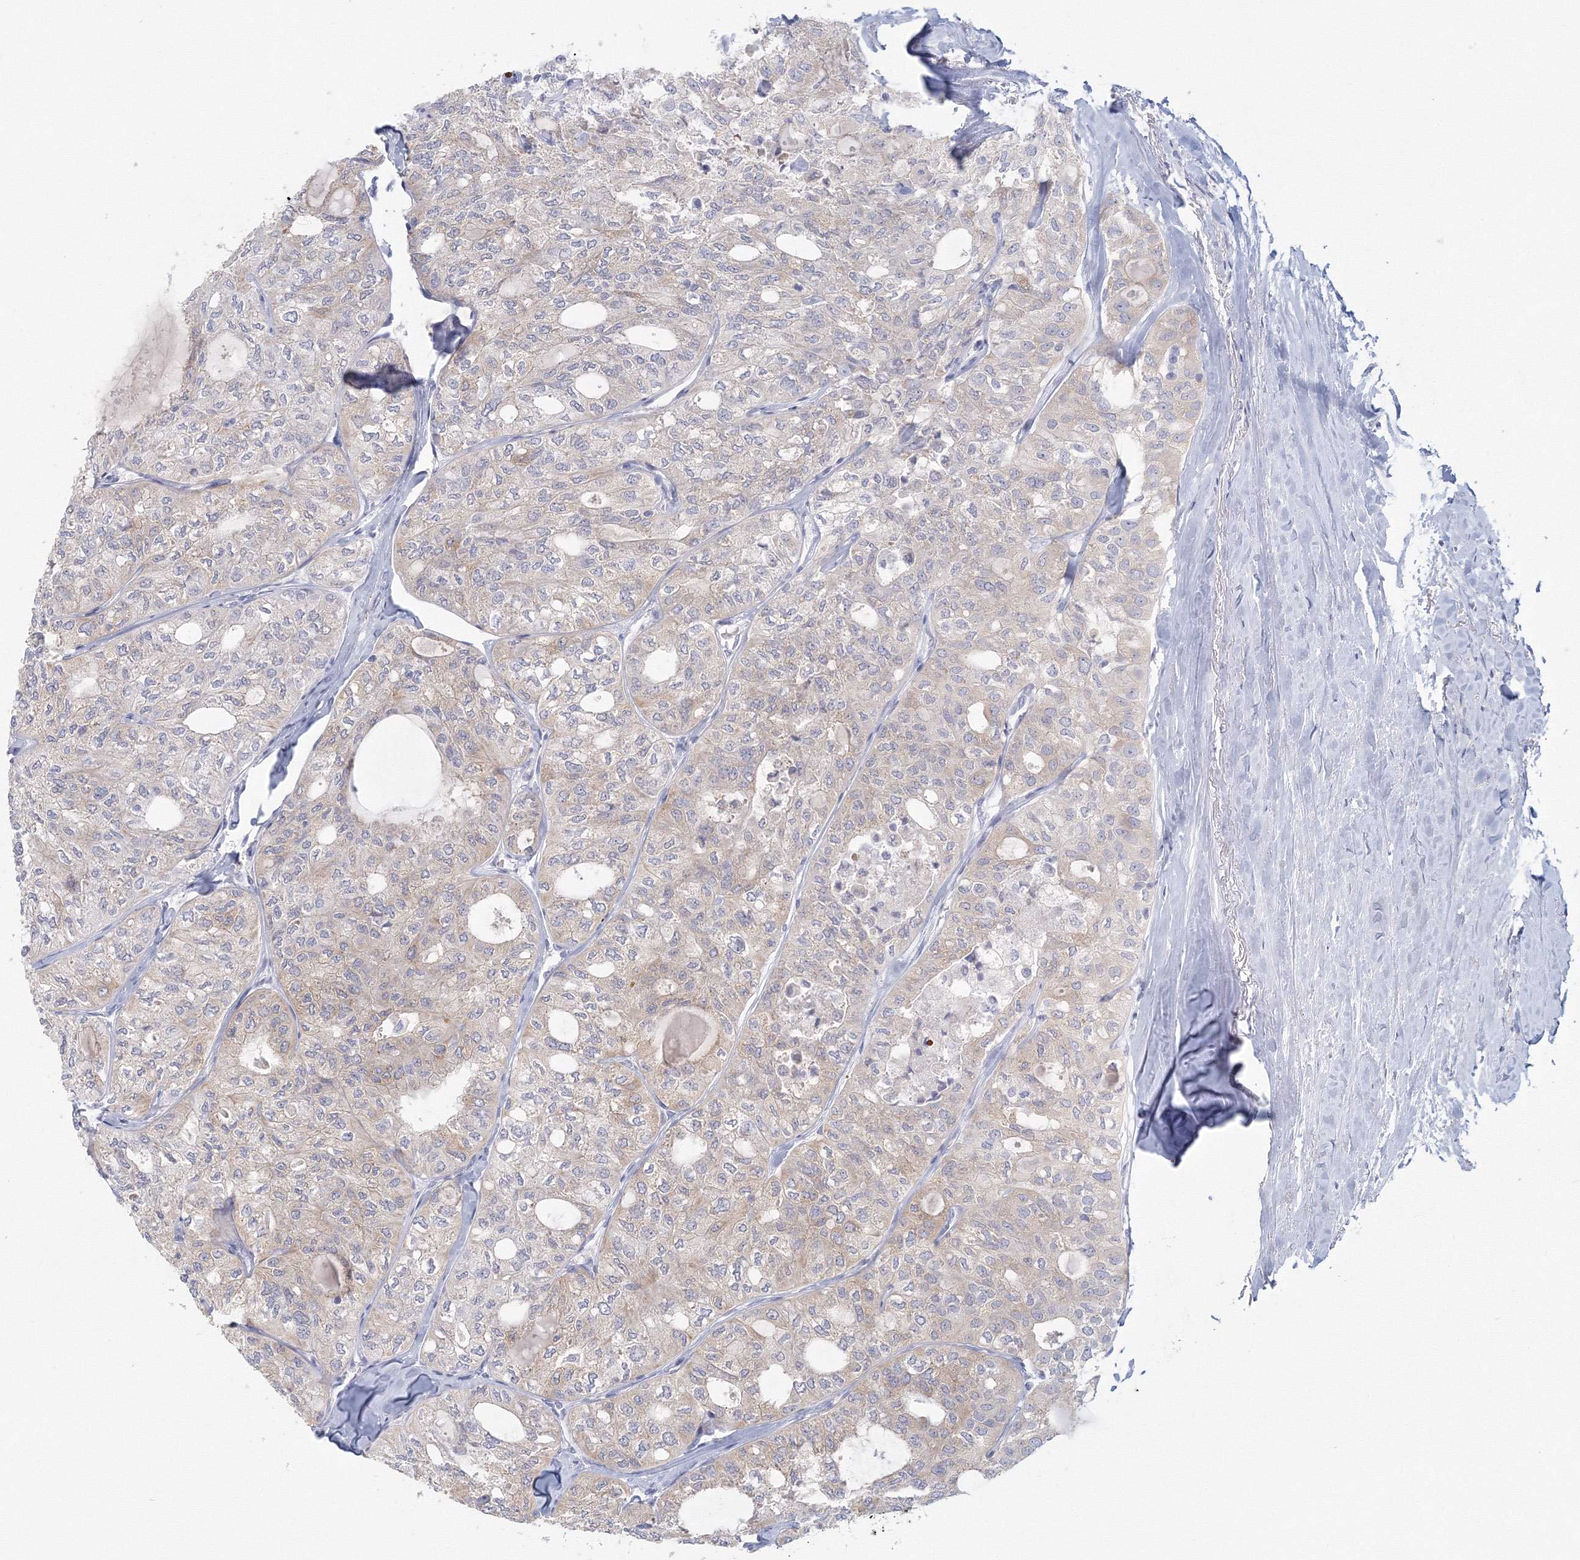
{"staining": {"intensity": "weak", "quantity": "<25%", "location": "cytoplasmic/membranous"}, "tissue": "thyroid cancer", "cell_type": "Tumor cells", "image_type": "cancer", "snomed": [{"axis": "morphology", "description": "Follicular adenoma carcinoma, NOS"}, {"axis": "topography", "description": "Thyroid gland"}], "caption": "IHC of human follicular adenoma carcinoma (thyroid) reveals no staining in tumor cells.", "gene": "TACC2", "patient": {"sex": "male", "age": 75}}